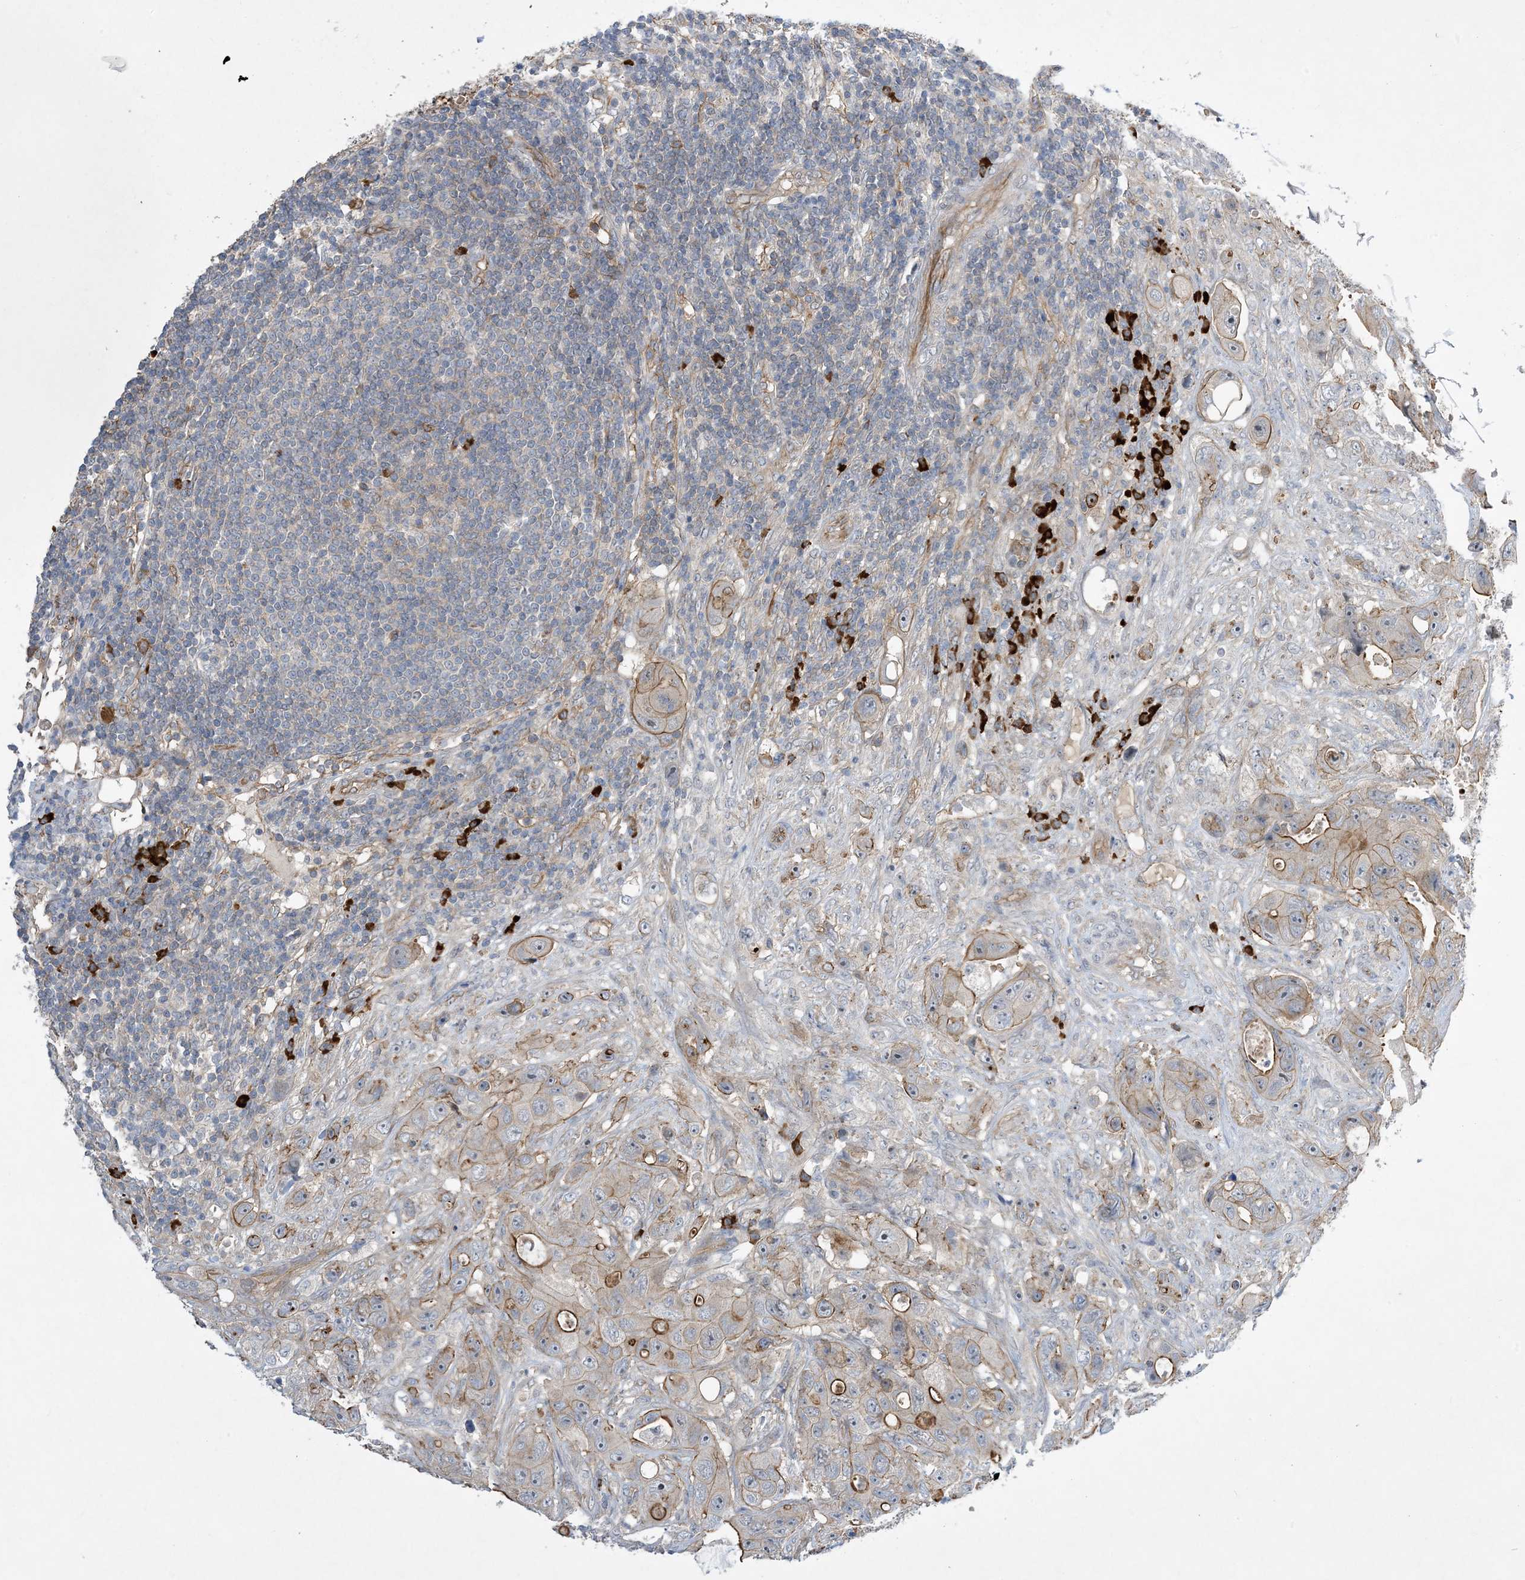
{"staining": {"intensity": "strong", "quantity": "25%-75%", "location": "cytoplasmic/membranous"}, "tissue": "colorectal cancer", "cell_type": "Tumor cells", "image_type": "cancer", "snomed": [{"axis": "morphology", "description": "Adenocarcinoma, NOS"}, {"axis": "topography", "description": "Colon"}], "caption": "This image shows immunohistochemistry staining of human adenocarcinoma (colorectal), with high strong cytoplasmic/membranous expression in about 25%-75% of tumor cells.", "gene": "AOC1", "patient": {"sex": "female", "age": 46}}